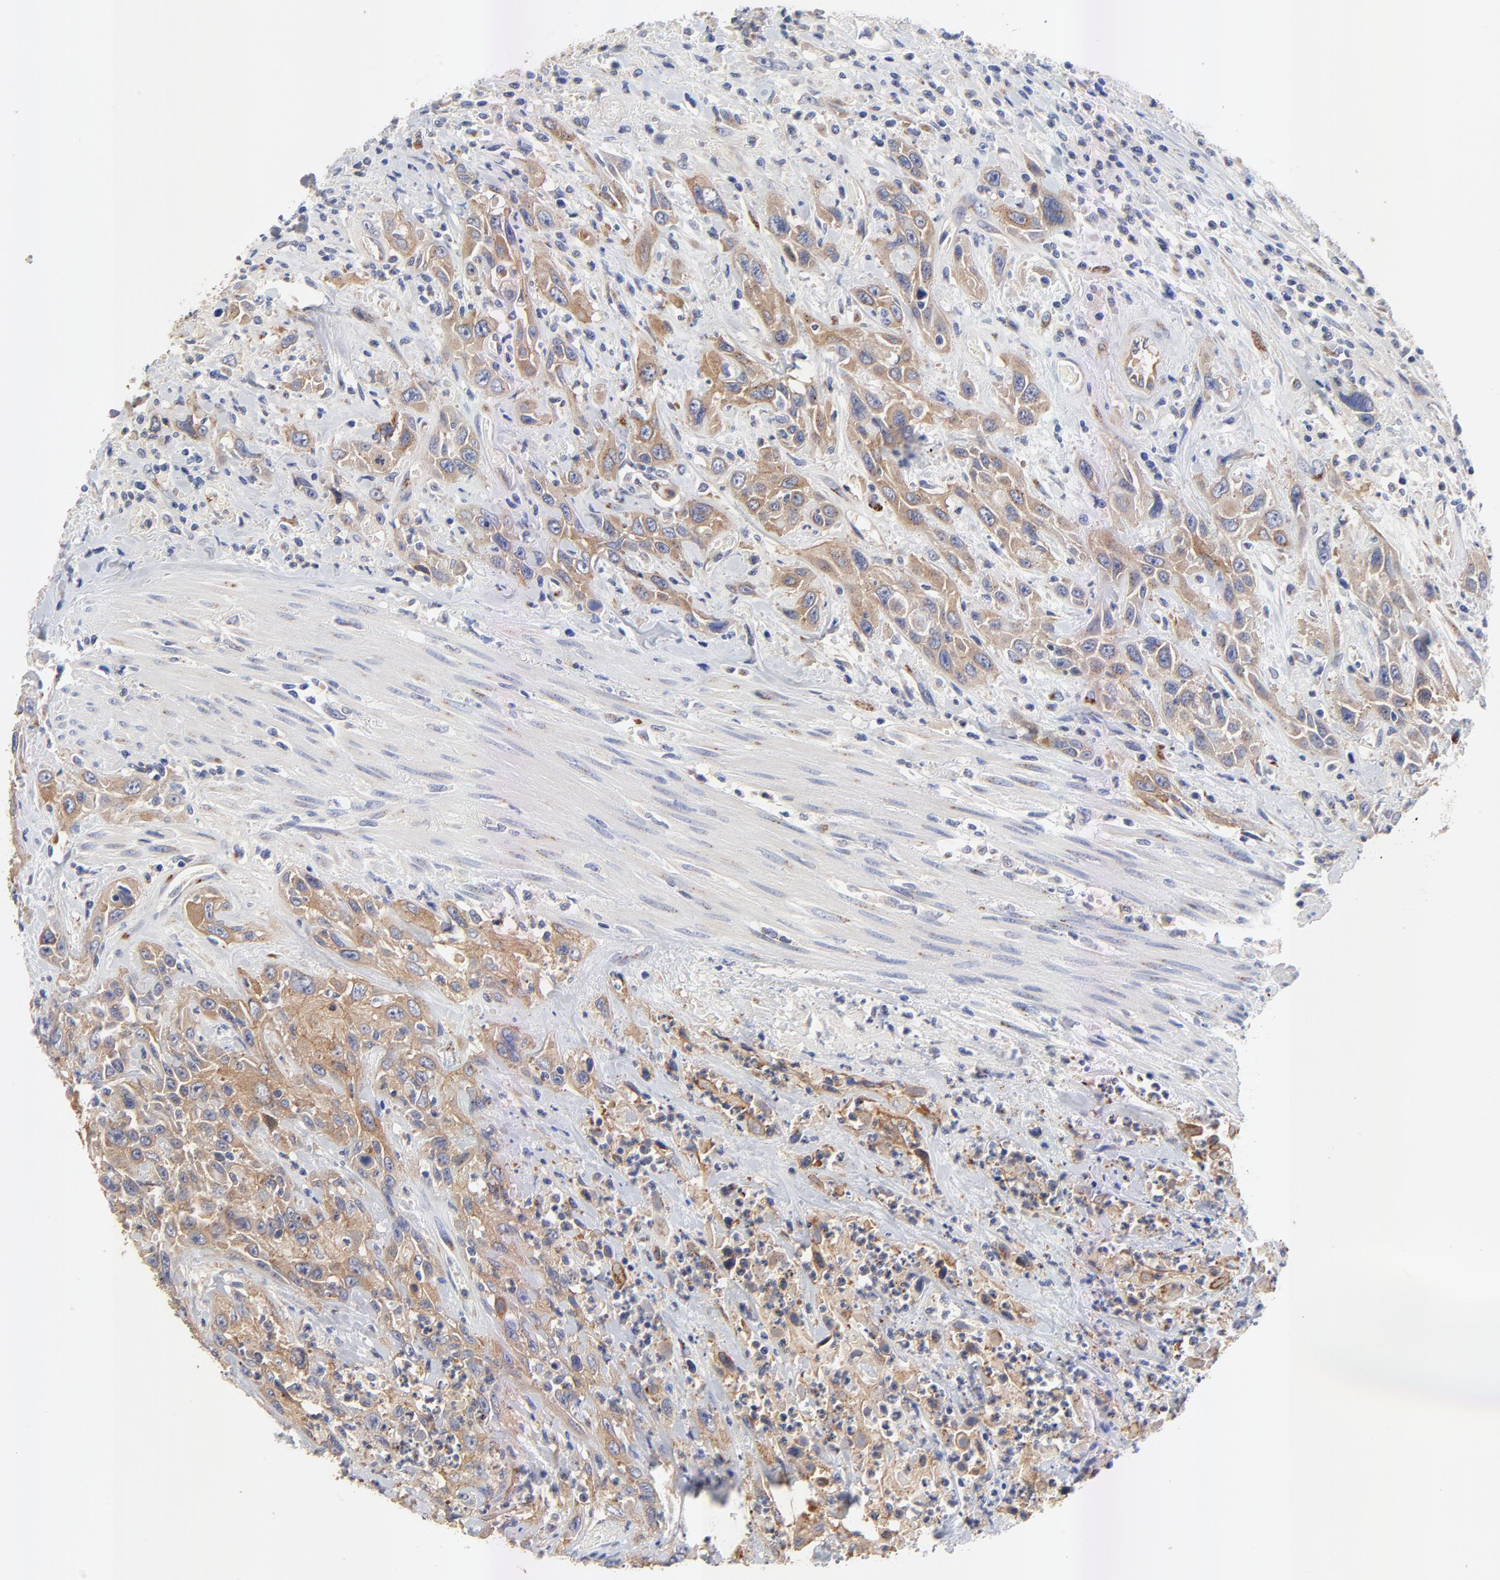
{"staining": {"intensity": "moderate", "quantity": ">75%", "location": "cytoplasmic/membranous"}, "tissue": "urothelial cancer", "cell_type": "Tumor cells", "image_type": "cancer", "snomed": [{"axis": "morphology", "description": "Urothelial carcinoma, High grade"}, {"axis": "topography", "description": "Urinary bladder"}], "caption": "Human high-grade urothelial carcinoma stained for a protein (brown) reveals moderate cytoplasmic/membranous positive staining in about >75% of tumor cells.", "gene": "FBXL2", "patient": {"sex": "female", "age": 84}}